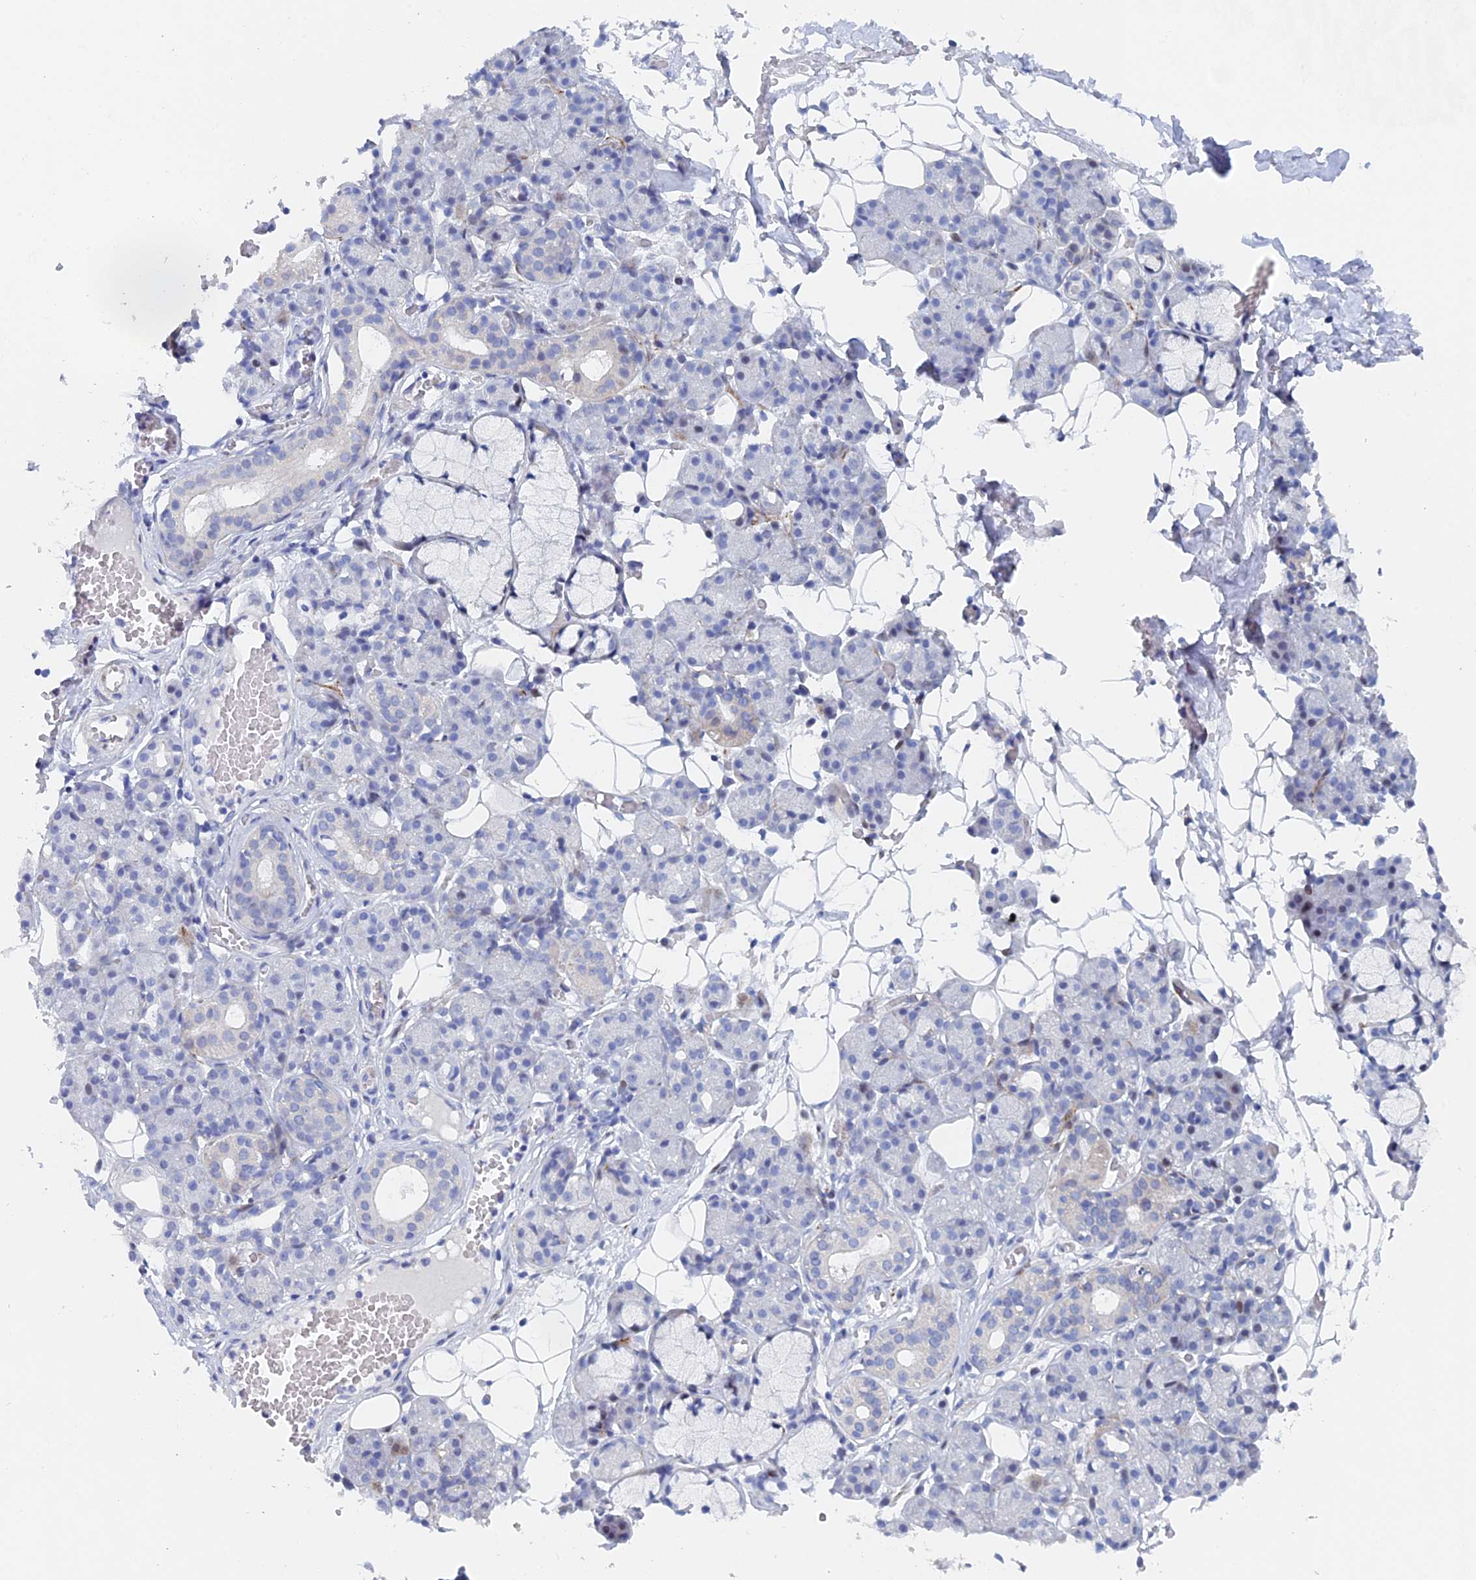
{"staining": {"intensity": "negative", "quantity": "none", "location": "none"}, "tissue": "salivary gland", "cell_type": "Glandular cells", "image_type": "normal", "snomed": [{"axis": "morphology", "description": "Normal tissue, NOS"}, {"axis": "topography", "description": "Salivary gland"}], "caption": "Immunohistochemistry image of benign salivary gland stained for a protein (brown), which reveals no positivity in glandular cells. (Brightfield microscopy of DAB (3,3'-diaminobenzidine) IHC at high magnification).", "gene": "DRGX", "patient": {"sex": "male", "age": 63}}